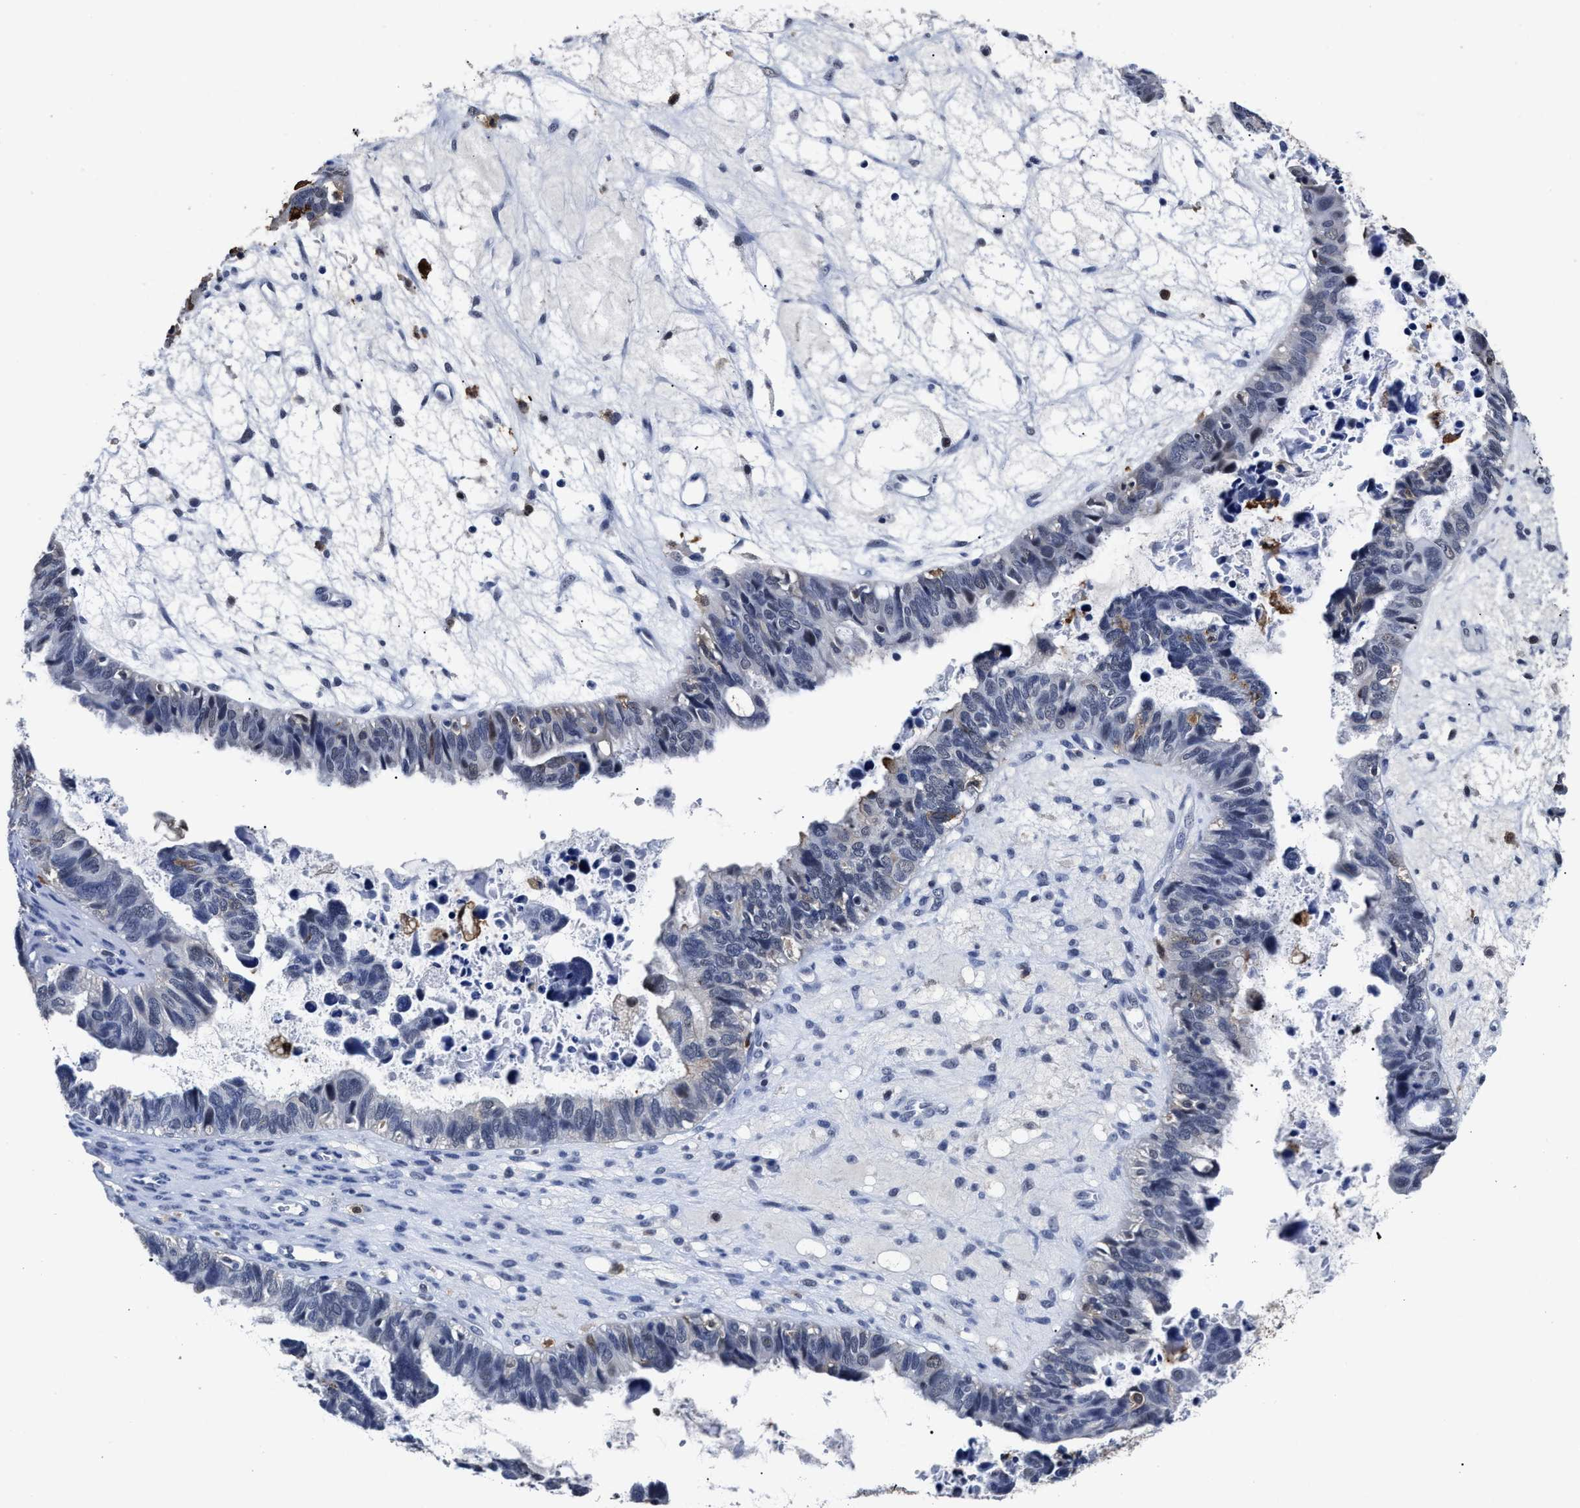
{"staining": {"intensity": "negative", "quantity": "none", "location": "none"}, "tissue": "ovarian cancer", "cell_type": "Tumor cells", "image_type": "cancer", "snomed": [{"axis": "morphology", "description": "Cystadenocarcinoma, serous, NOS"}, {"axis": "topography", "description": "Ovary"}], "caption": "This histopathology image is of ovarian cancer stained with IHC to label a protein in brown with the nuclei are counter-stained blue. There is no positivity in tumor cells. (DAB IHC with hematoxylin counter stain).", "gene": "PRPF4B", "patient": {"sex": "female", "age": 79}}